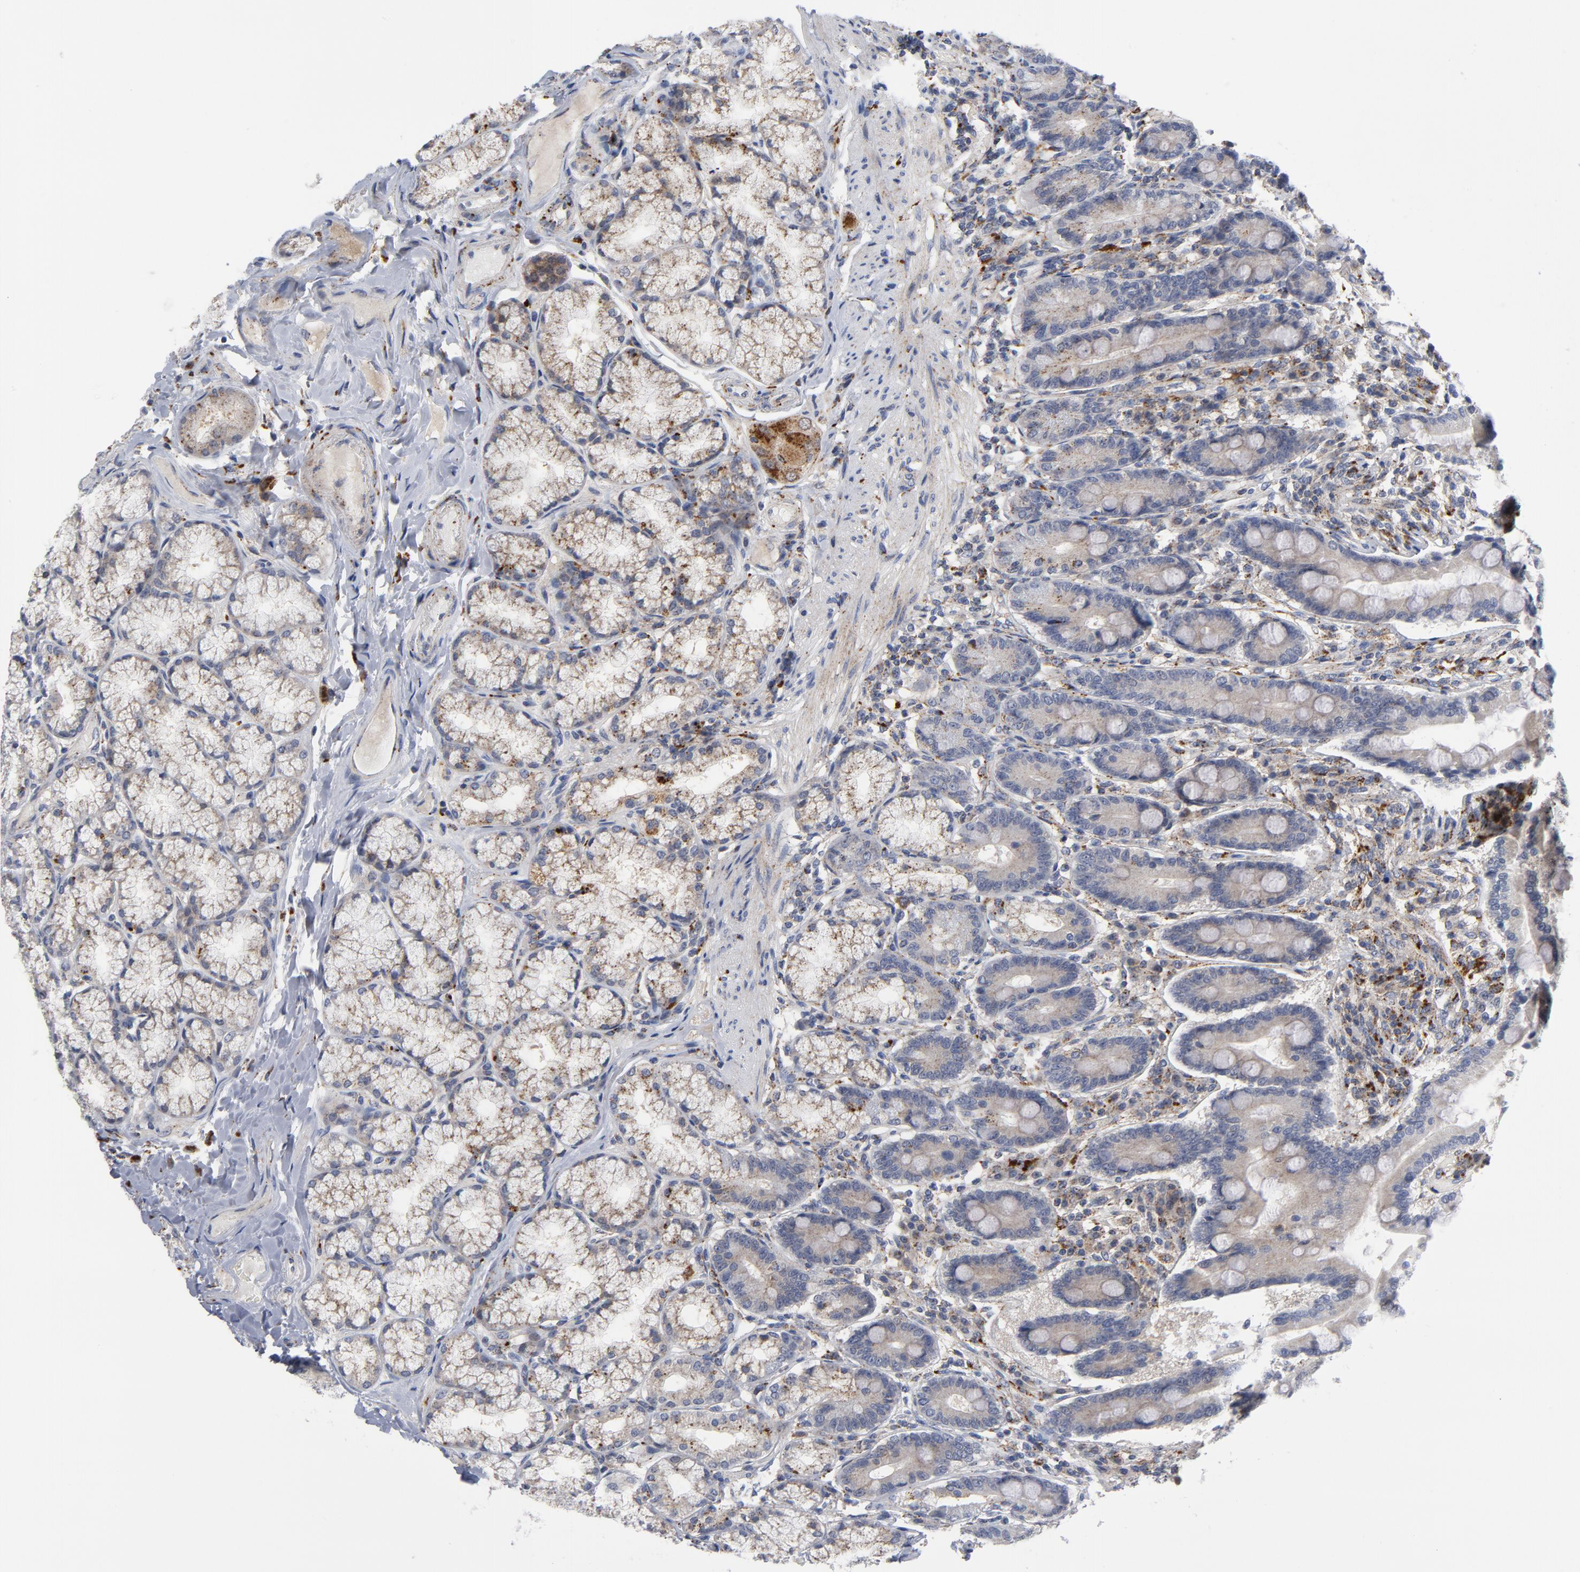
{"staining": {"intensity": "weak", "quantity": "25%-75%", "location": "cytoplasmic/membranous"}, "tissue": "duodenum", "cell_type": "Glandular cells", "image_type": "normal", "snomed": [{"axis": "morphology", "description": "Normal tissue, NOS"}, {"axis": "topography", "description": "Duodenum"}], "caption": "Glandular cells reveal low levels of weak cytoplasmic/membranous positivity in about 25%-75% of cells in normal human duodenum.", "gene": "AKT2", "patient": {"sex": "female", "age": 64}}